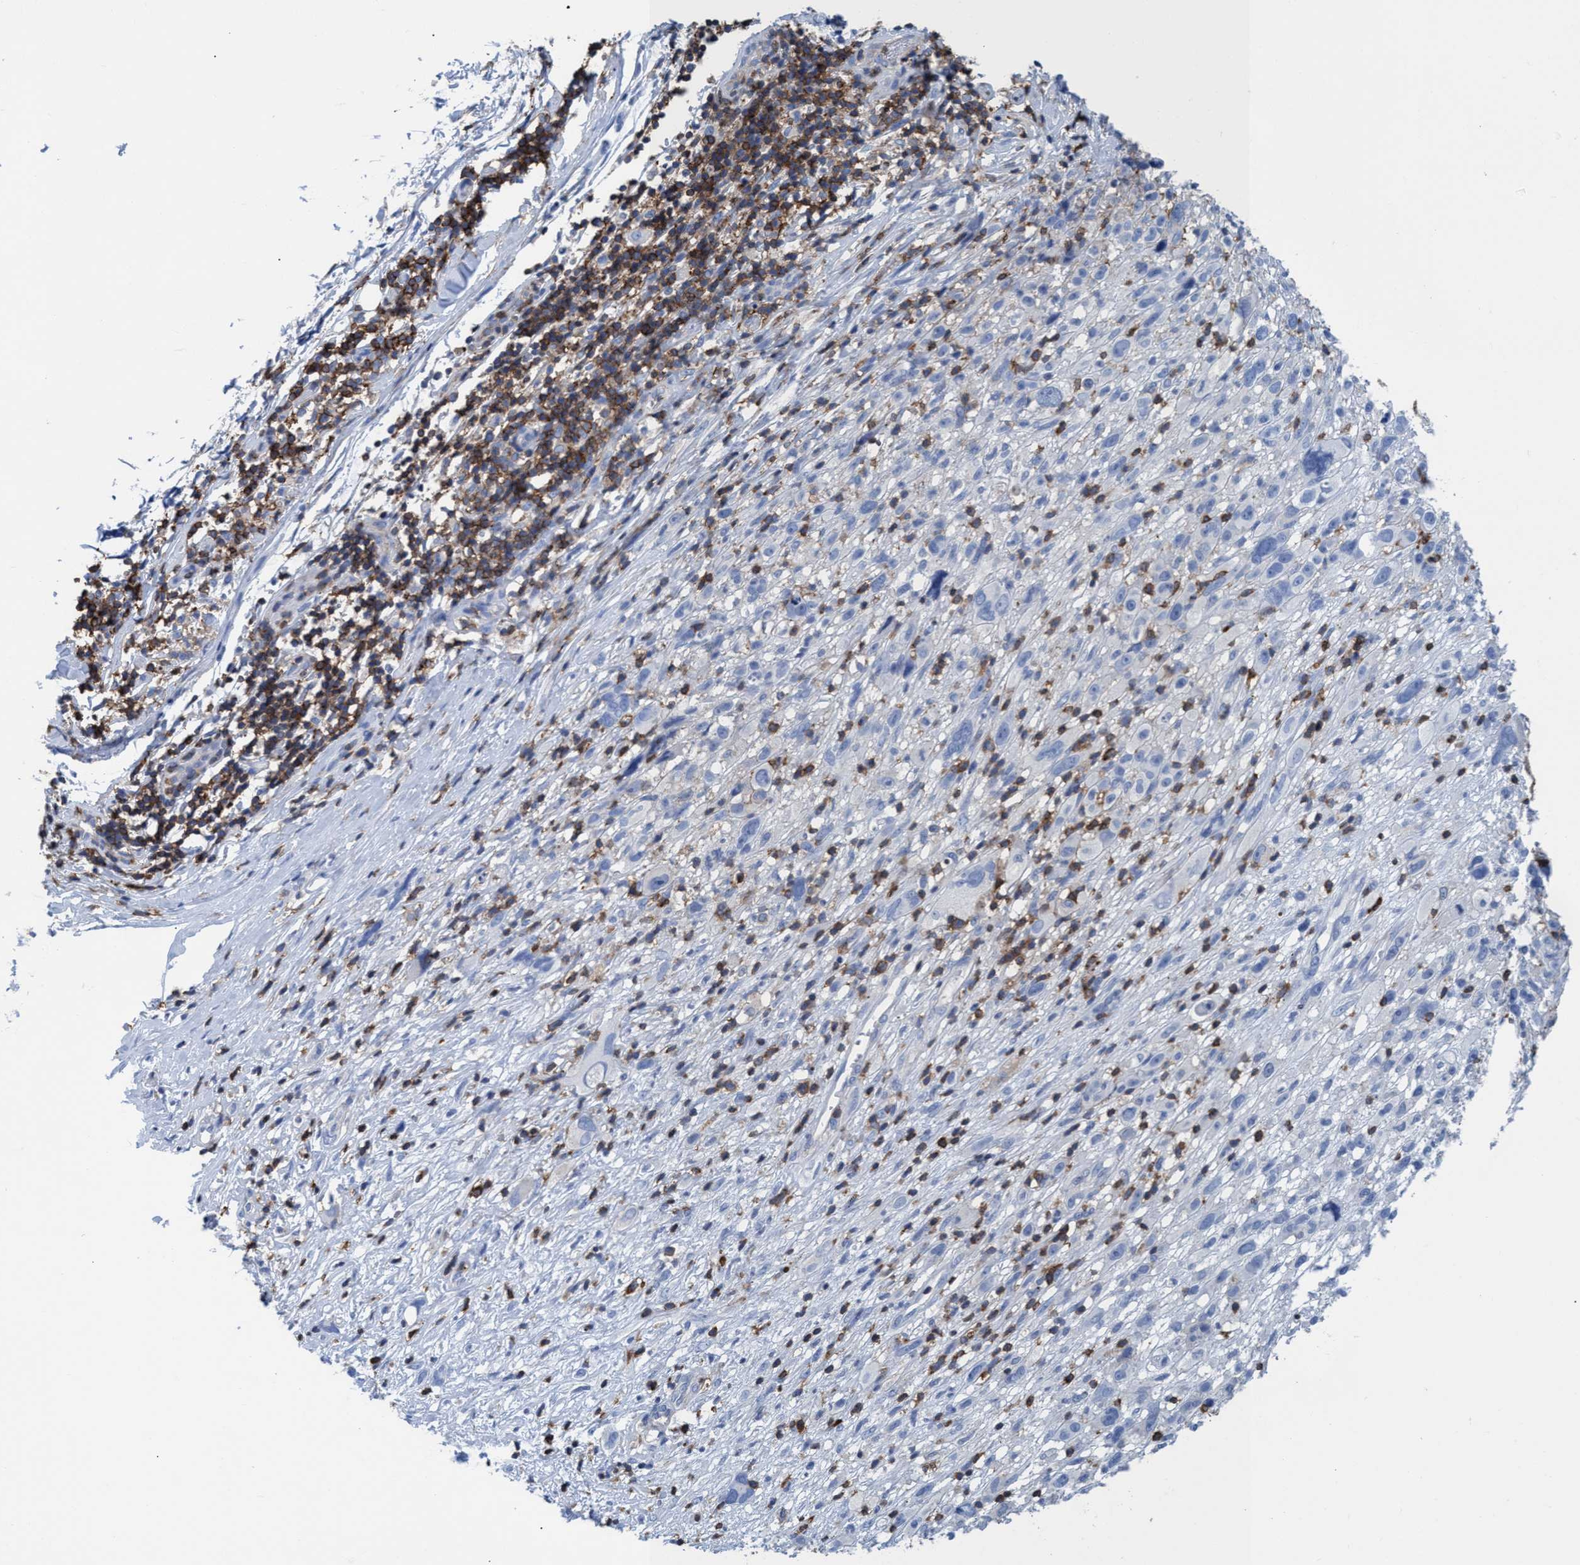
{"staining": {"intensity": "negative", "quantity": "none", "location": "none"}, "tissue": "melanoma", "cell_type": "Tumor cells", "image_type": "cancer", "snomed": [{"axis": "morphology", "description": "Malignant melanoma, NOS"}, {"axis": "topography", "description": "Skin"}], "caption": "This image is of melanoma stained with immunohistochemistry to label a protein in brown with the nuclei are counter-stained blue. There is no staining in tumor cells. The staining is performed using DAB brown chromogen with nuclei counter-stained in using hematoxylin.", "gene": "EZR", "patient": {"sex": "female", "age": 55}}